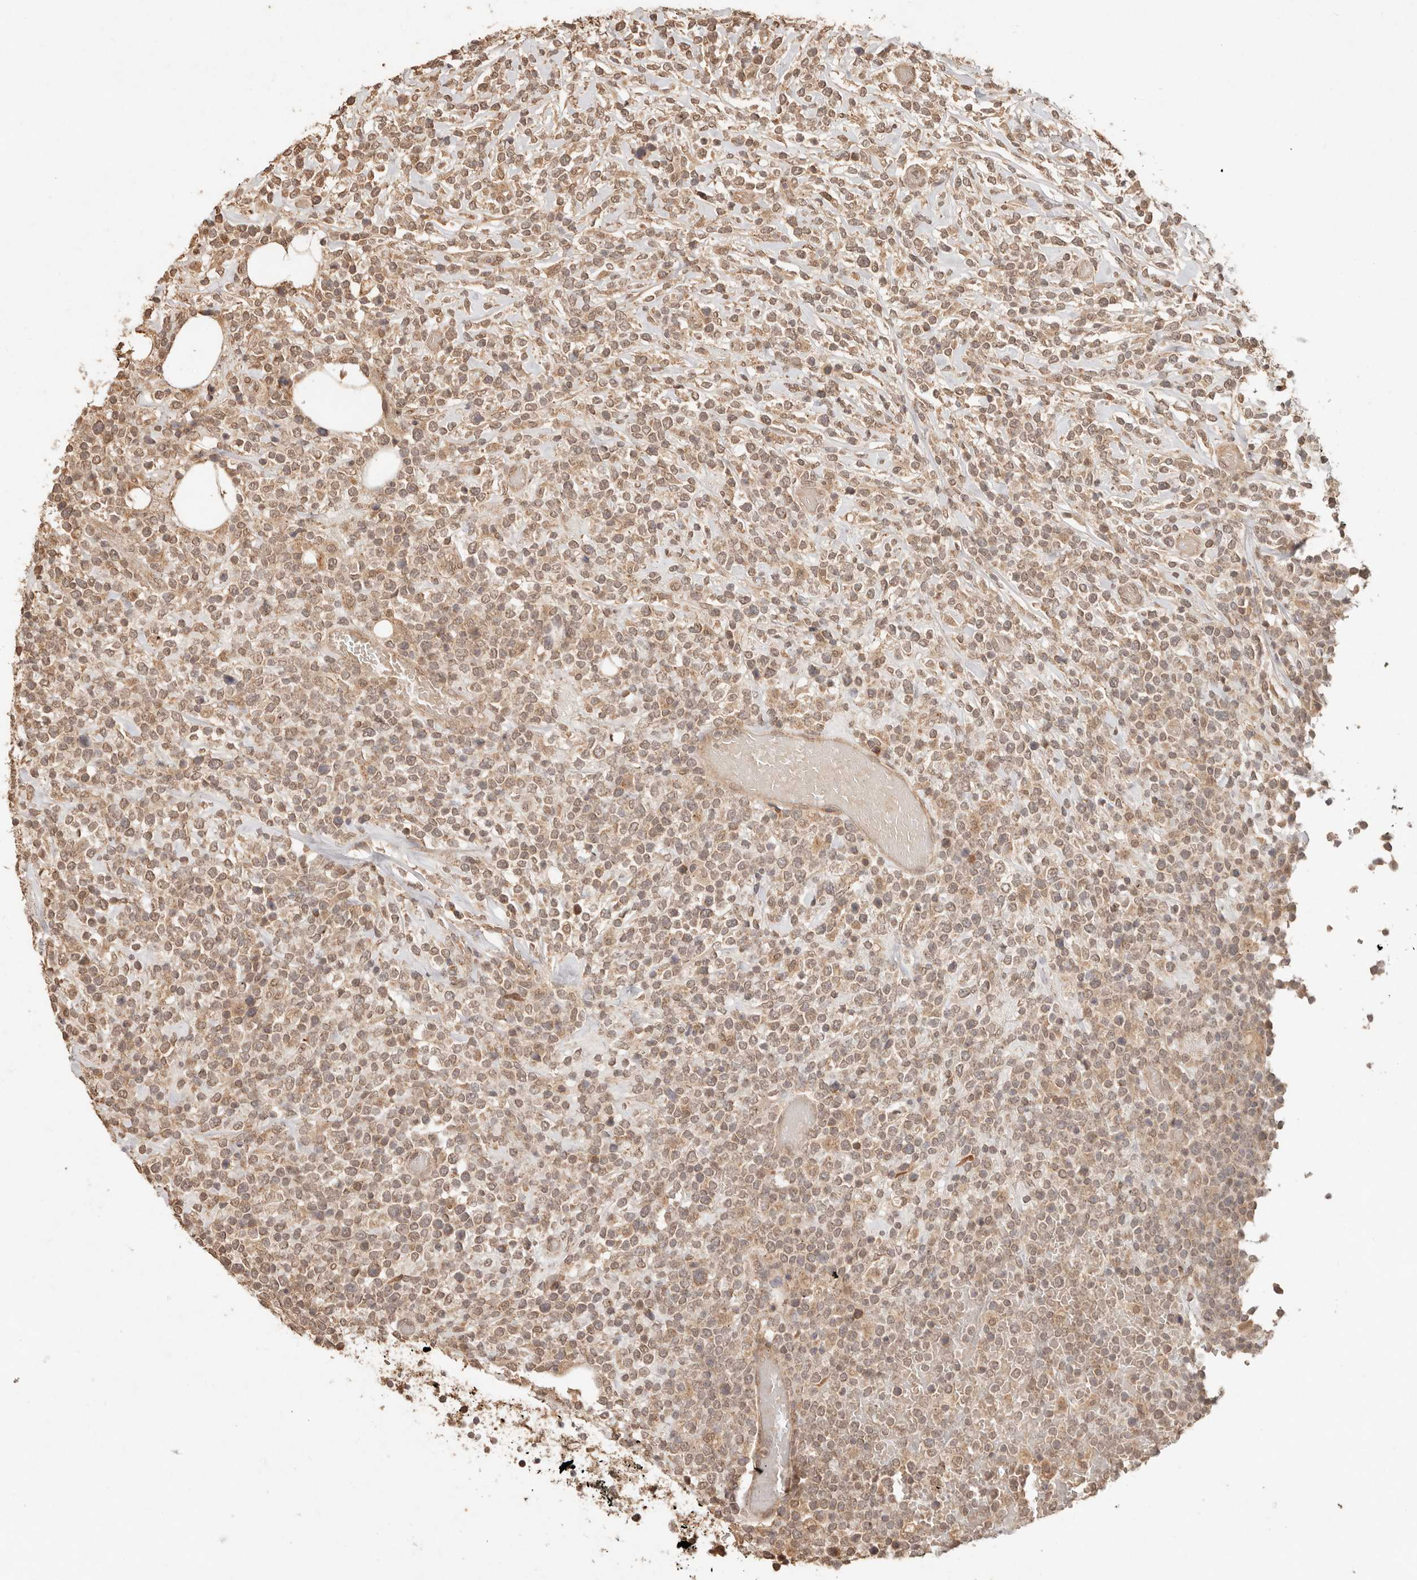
{"staining": {"intensity": "weak", "quantity": "25%-75%", "location": "cytoplasmic/membranous,nuclear"}, "tissue": "lymphoma", "cell_type": "Tumor cells", "image_type": "cancer", "snomed": [{"axis": "morphology", "description": "Malignant lymphoma, non-Hodgkin's type, High grade"}, {"axis": "topography", "description": "Colon"}], "caption": "This micrograph reveals immunohistochemistry (IHC) staining of high-grade malignant lymphoma, non-Hodgkin's type, with low weak cytoplasmic/membranous and nuclear positivity in approximately 25%-75% of tumor cells.", "gene": "LMO4", "patient": {"sex": "female", "age": 53}}